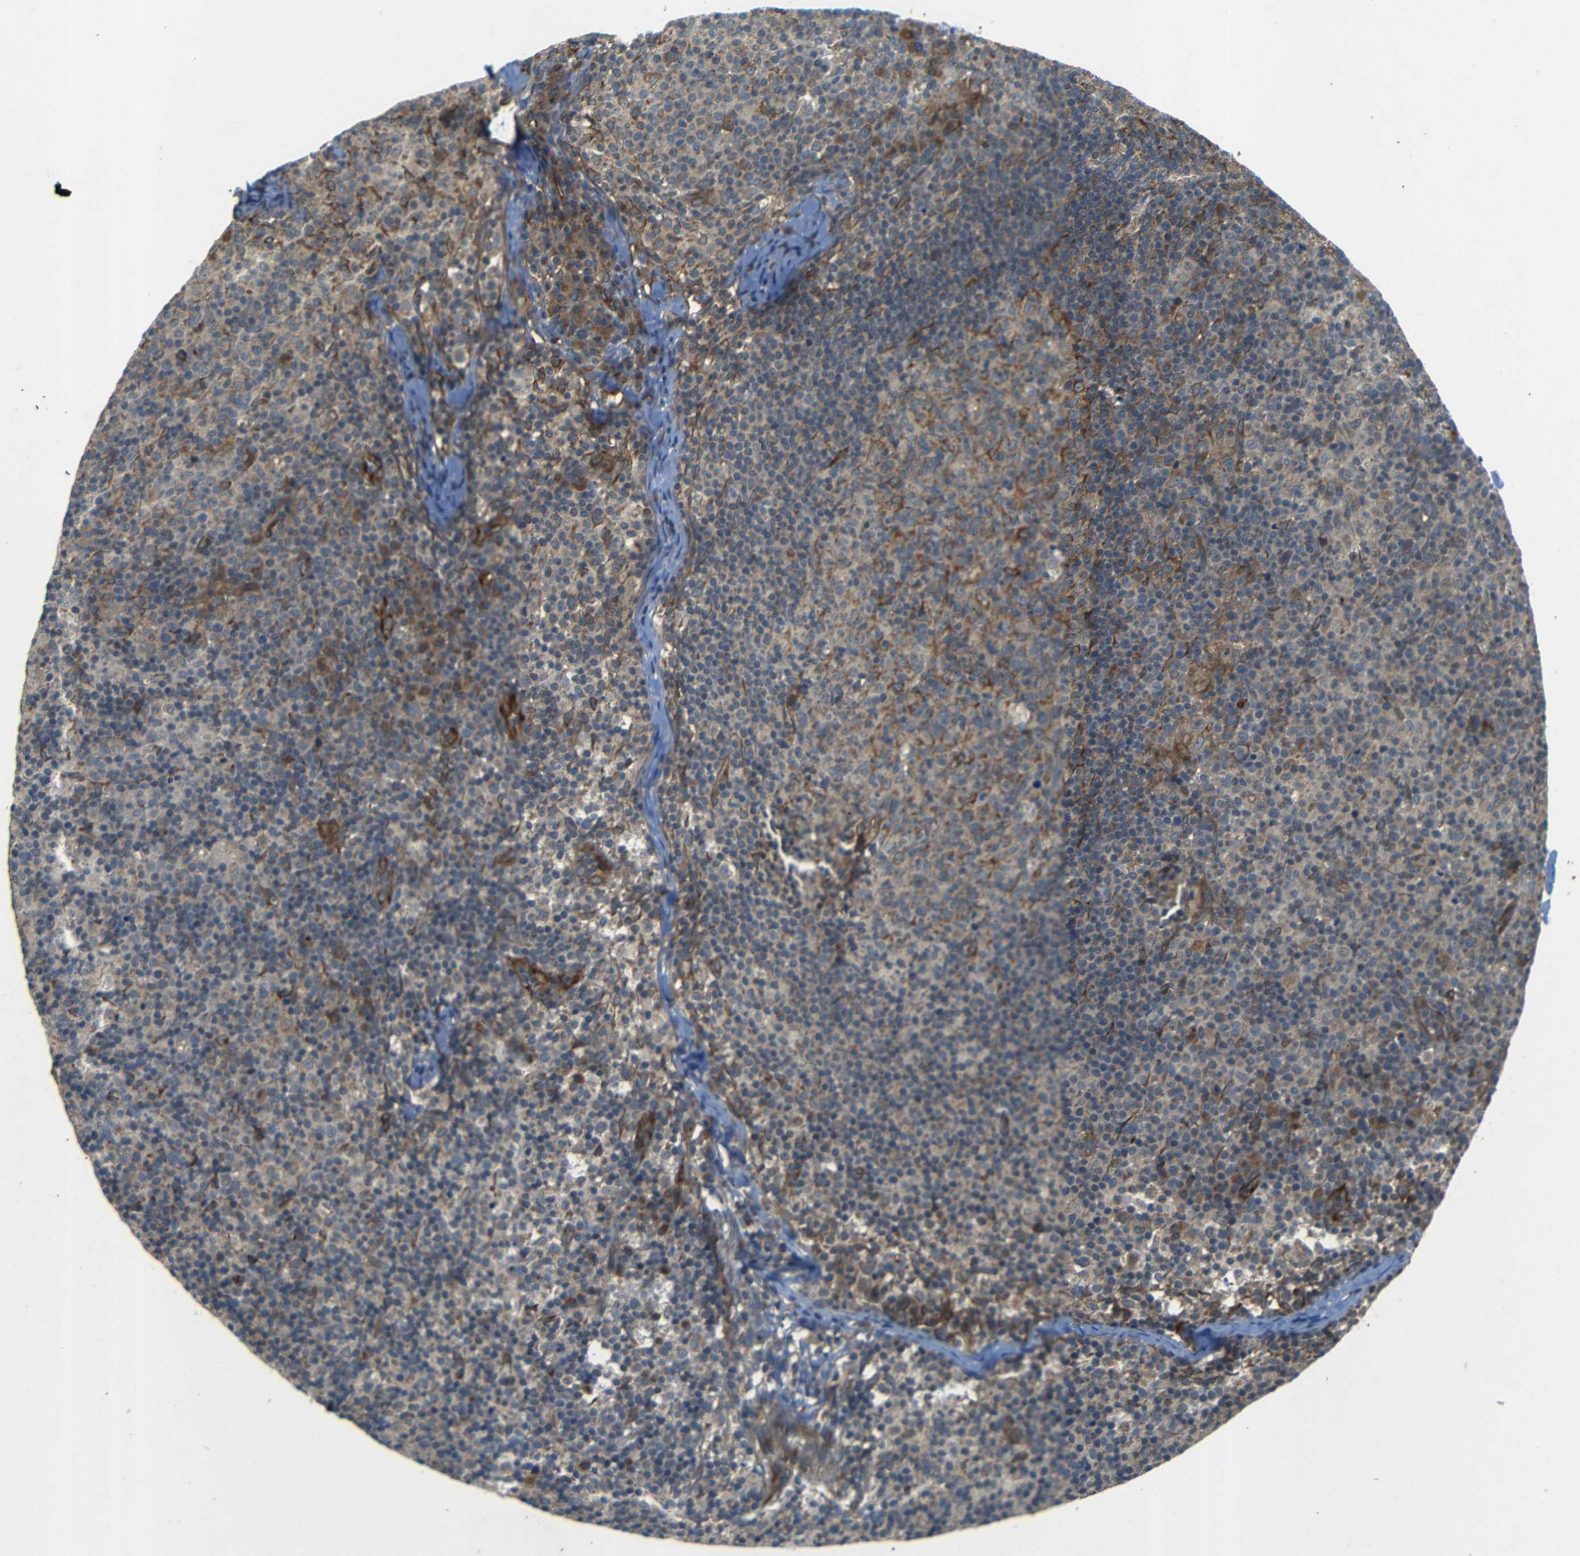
{"staining": {"intensity": "moderate", "quantity": ">75%", "location": "cytoplasmic/membranous"}, "tissue": "lymph node", "cell_type": "Germinal center cells", "image_type": "normal", "snomed": [{"axis": "morphology", "description": "Normal tissue, NOS"}, {"axis": "morphology", "description": "Inflammation, NOS"}, {"axis": "topography", "description": "Lymph node"}], "caption": "A medium amount of moderate cytoplasmic/membranous expression is appreciated in approximately >75% of germinal center cells in unremarkable lymph node.", "gene": "TRPC1", "patient": {"sex": "male", "age": 55}}